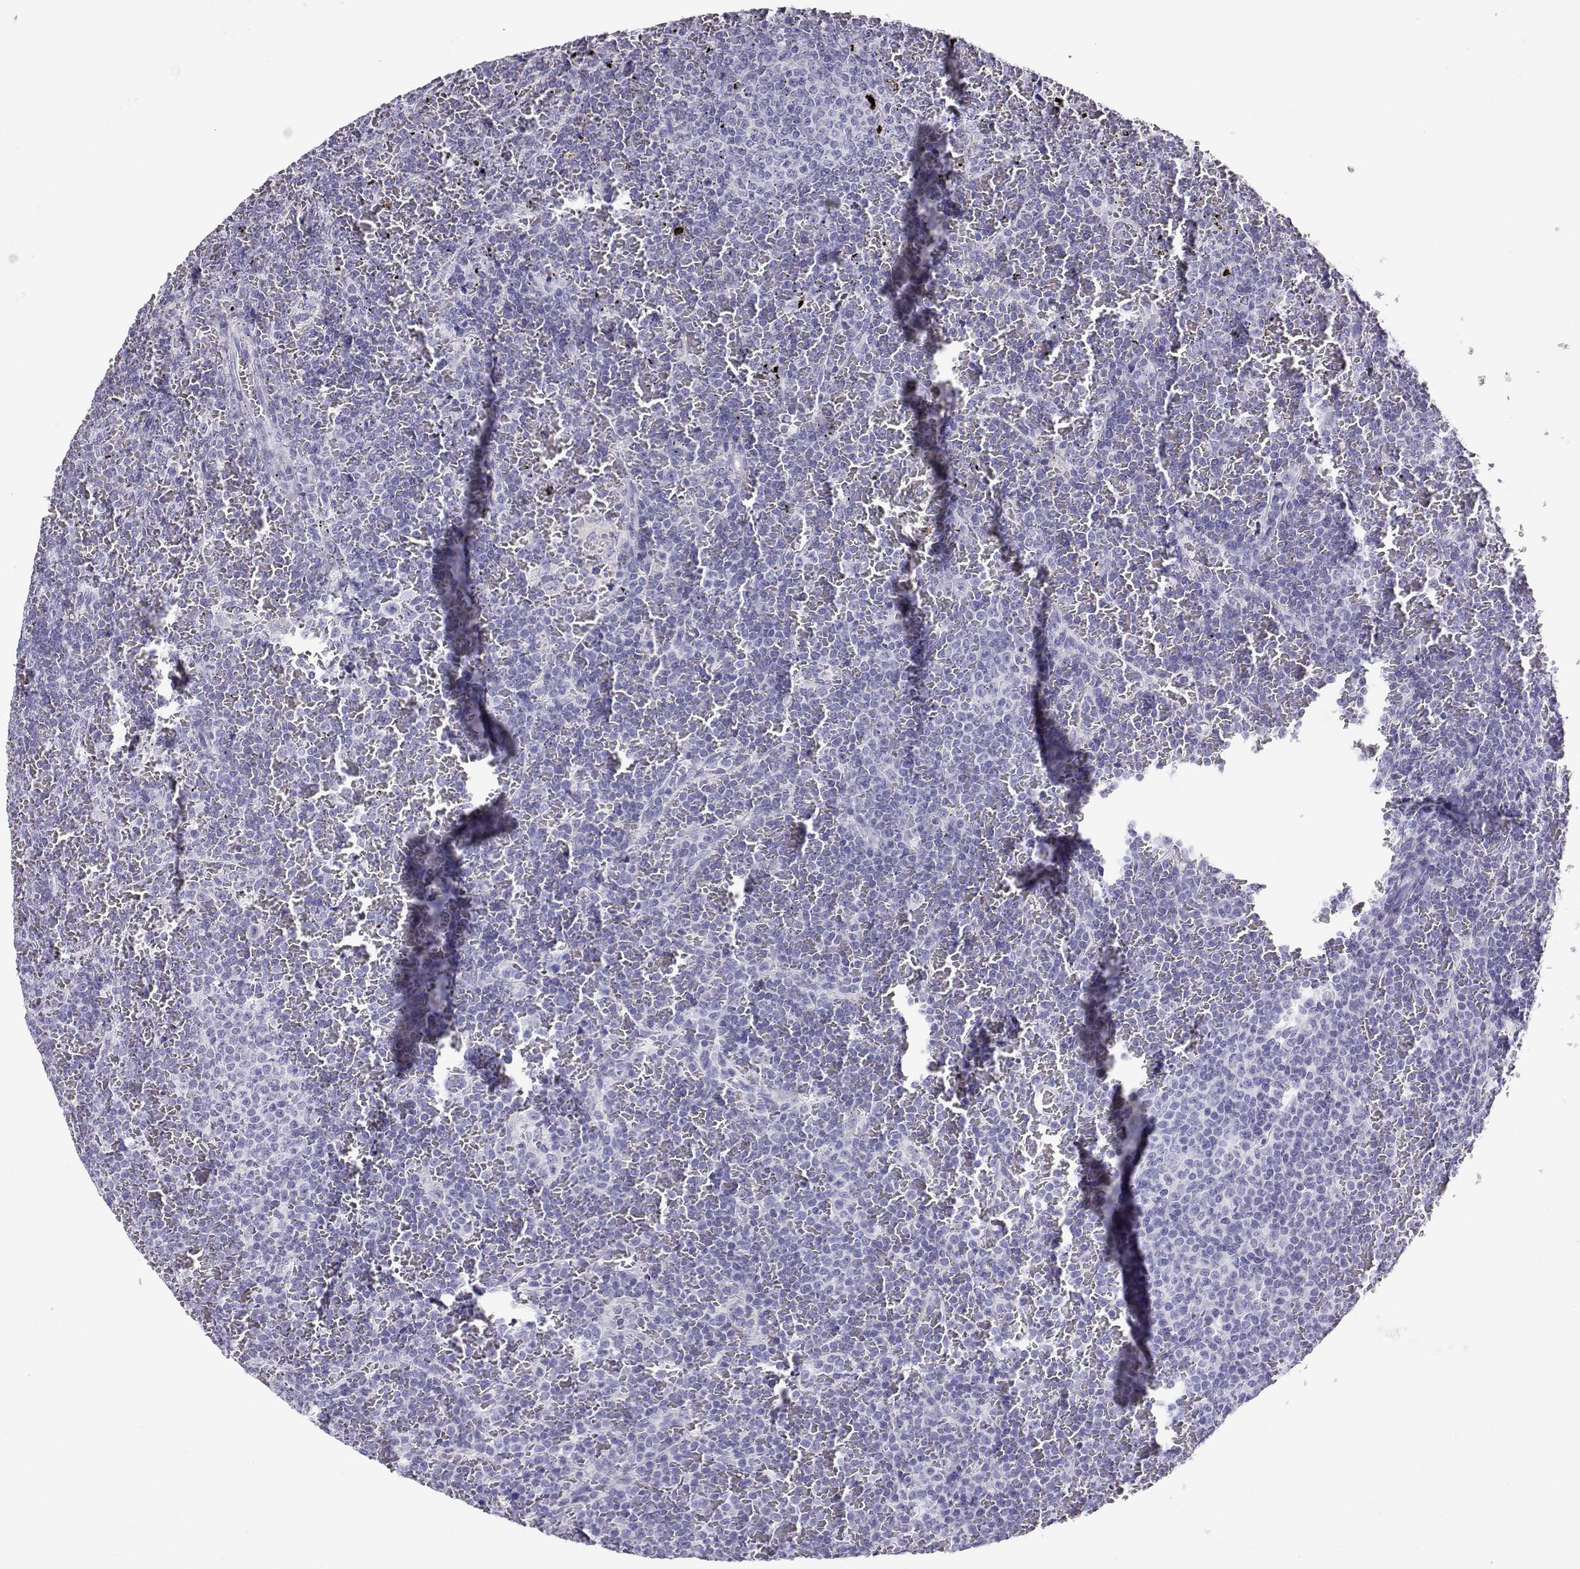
{"staining": {"intensity": "negative", "quantity": "none", "location": "none"}, "tissue": "lymphoma", "cell_type": "Tumor cells", "image_type": "cancer", "snomed": [{"axis": "morphology", "description": "Malignant lymphoma, non-Hodgkin's type, Low grade"}, {"axis": "topography", "description": "Spleen"}], "caption": "This is an IHC image of human low-grade malignant lymphoma, non-Hodgkin's type. There is no expression in tumor cells.", "gene": "RHOXF2", "patient": {"sex": "female", "age": 77}}